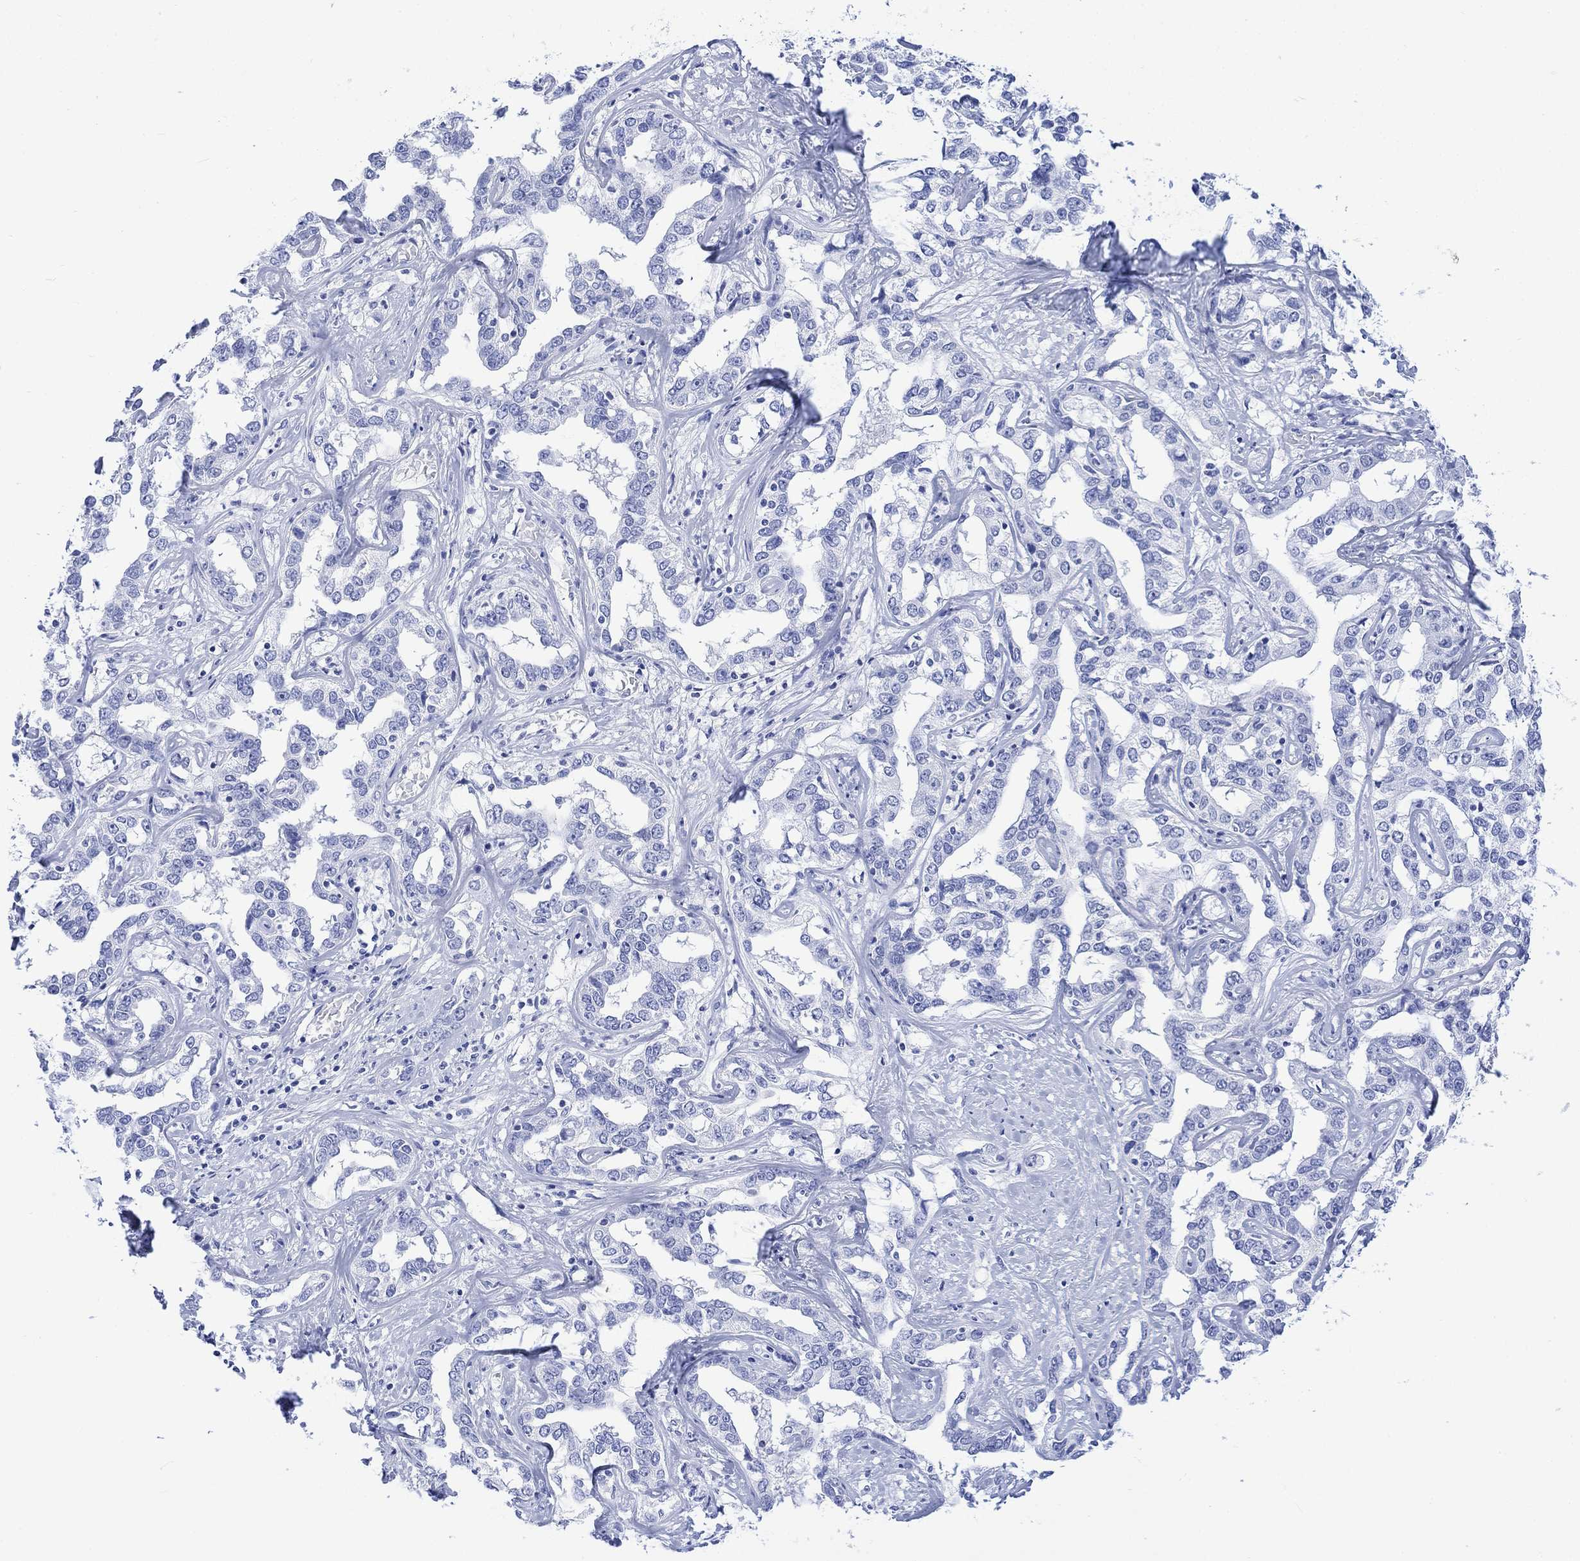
{"staining": {"intensity": "negative", "quantity": "none", "location": "none"}, "tissue": "liver cancer", "cell_type": "Tumor cells", "image_type": "cancer", "snomed": [{"axis": "morphology", "description": "Cholangiocarcinoma"}, {"axis": "topography", "description": "Liver"}], "caption": "Immunohistochemical staining of liver cholangiocarcinoma exhibits no significant positivity in tumor cells. (DAB (3,3'-diaminobenzidine) IHC with hematoxylin counter stain).", "gene": "CELF4", "patient": {"sex": "male", "age": 59}}